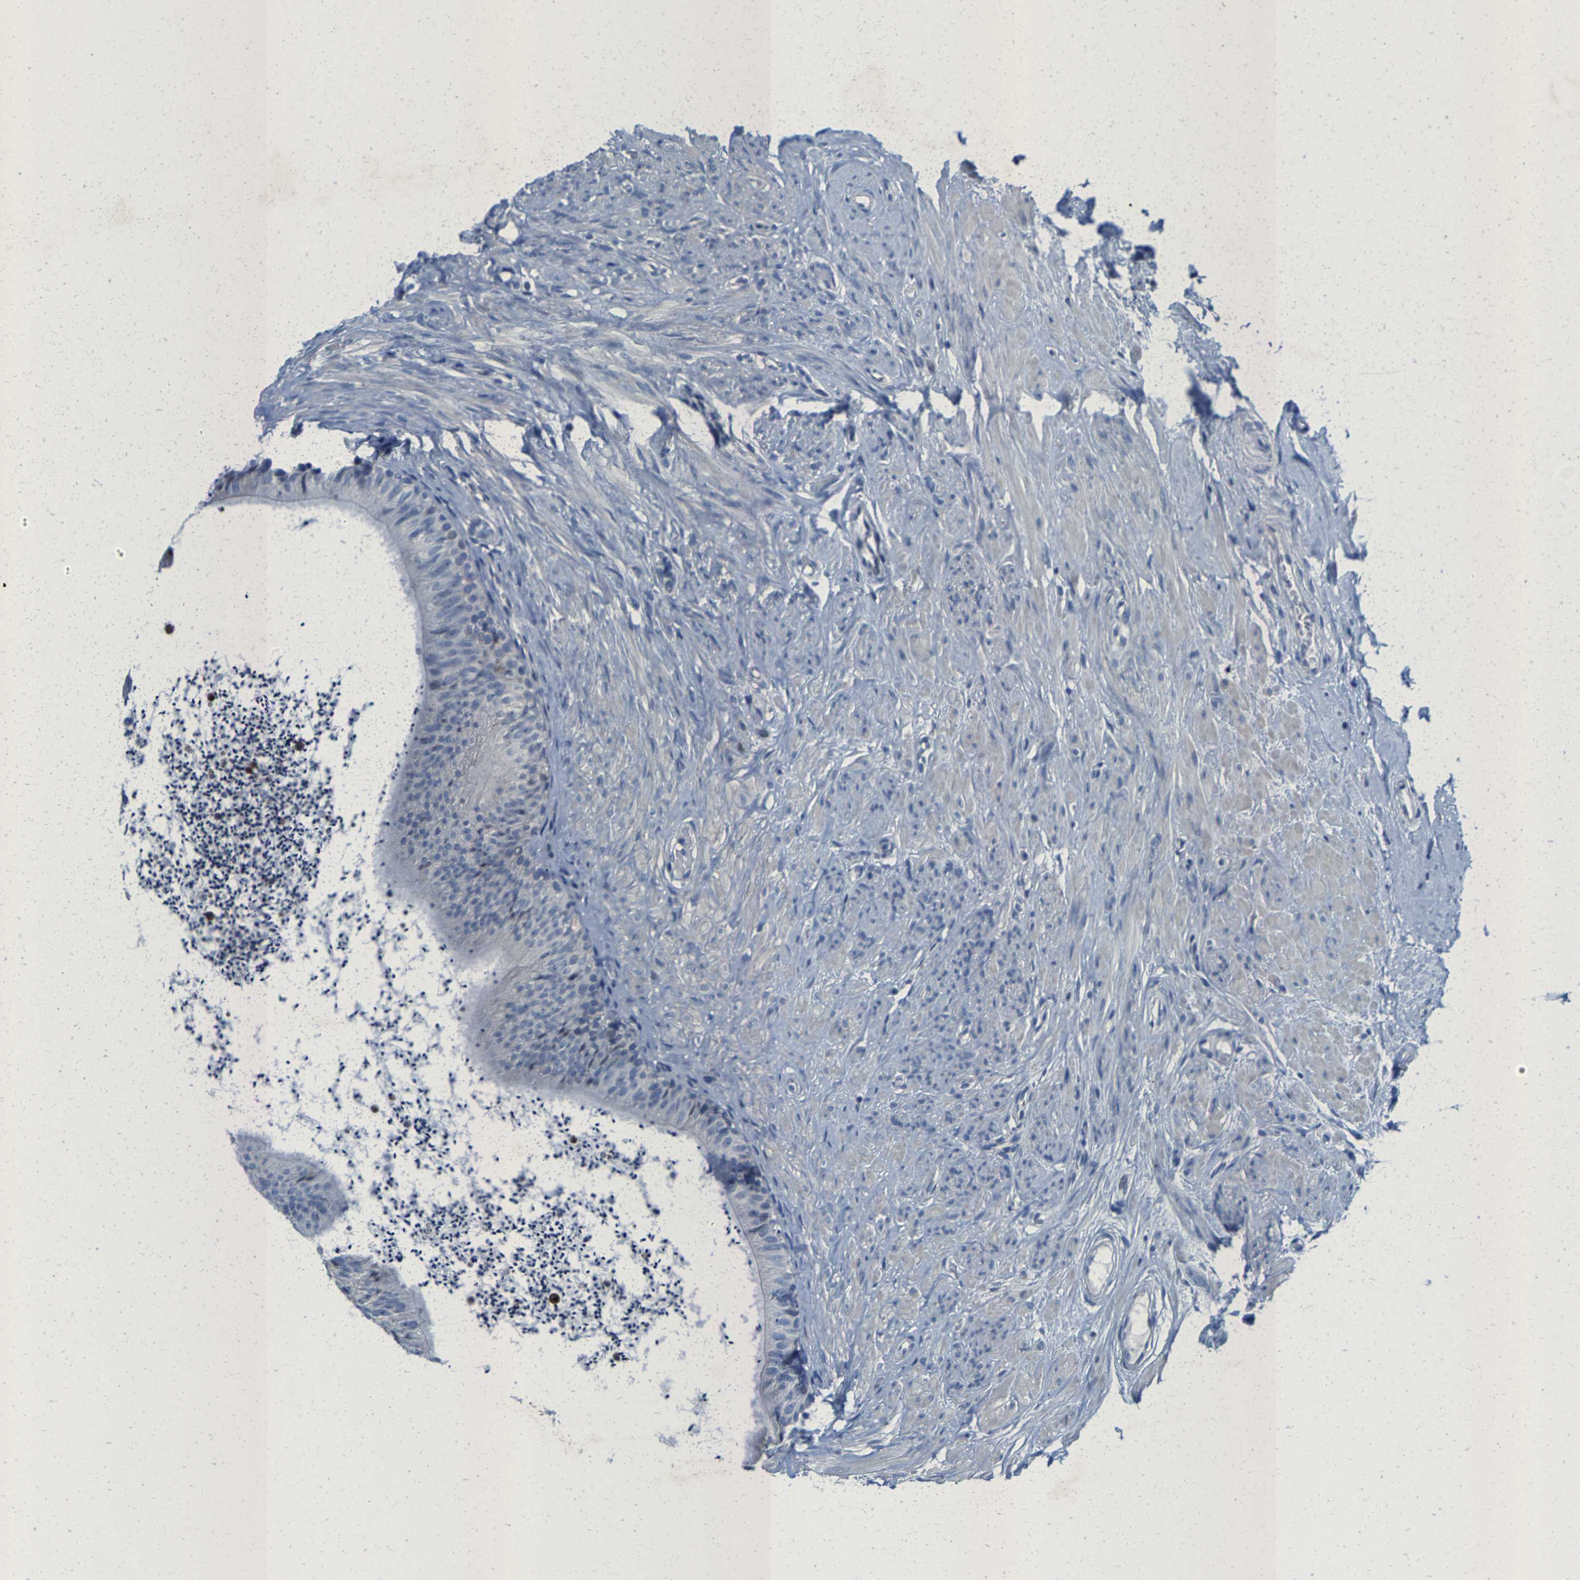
{"staining": {"intensity": "negative", "quantity": "none", "location": "none"}, "tissue": "epididymis", "cell_type": "Glandular cells", "image_type": "normal", "snomed": [{"axis": "morphology", "description": "Normal tissue, NOS"}, {"axis": "topography", "description": "Epididymis"}], "caption": "This micrograph is of normal epididymis stained with immunohistochemistry (IHC) to label a protein in brown with the nuclei are counter-stained blue. There is no staining in glandular cells. (Immunohistochemistry (ihc), brightfield microscopy, high magnification).", "gene": "KLHL1", "patient": {"sex": "male", "age": 56}}